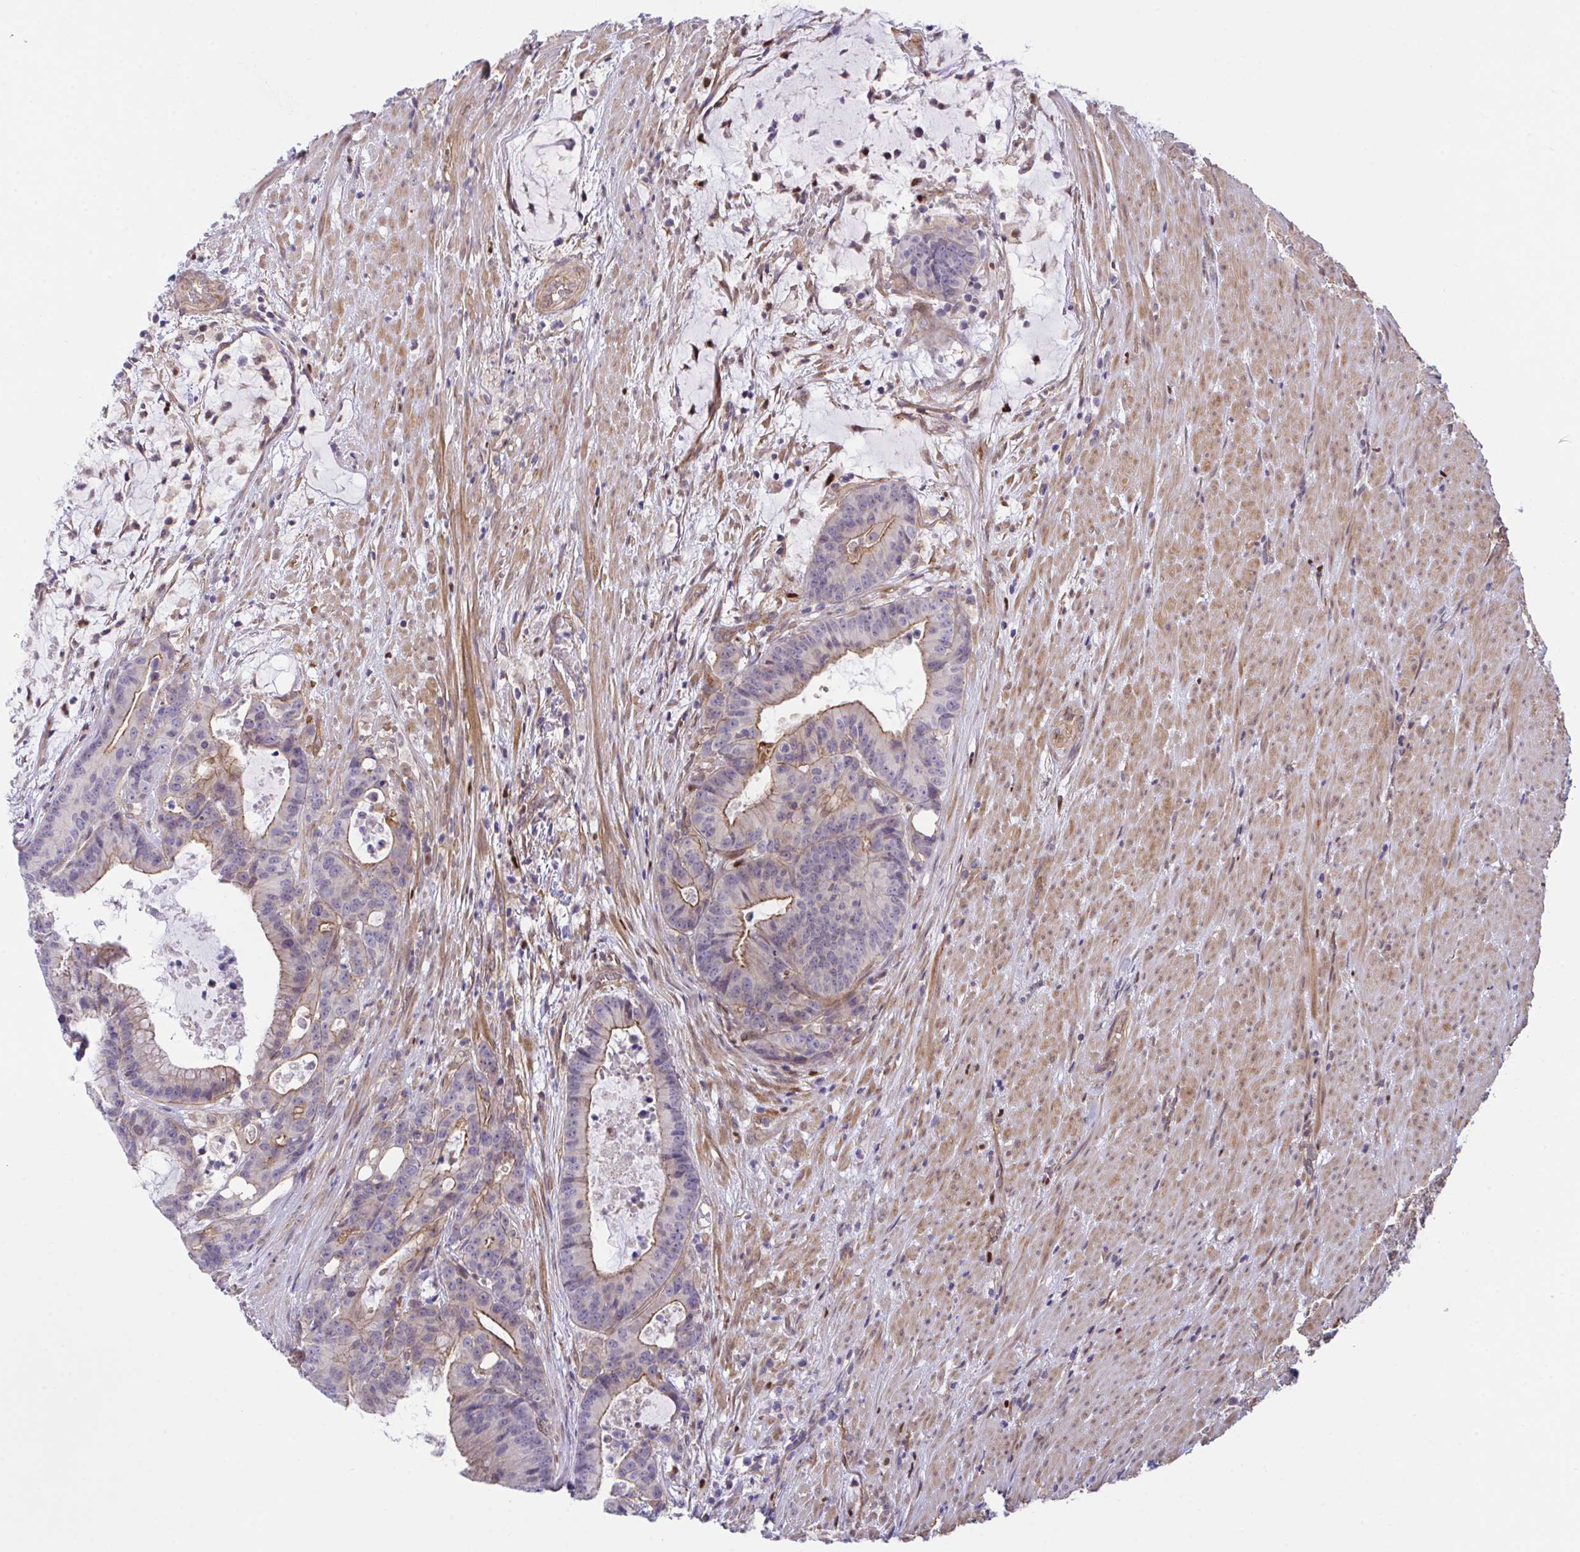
{"staining": {"intensity": "strong", "quantity": "<25%", "location": "cytoplasmic/membranous"}, "tissue": "colorectal cancer", "cell_type": "Tumor cells", "image_type": "cancer", "snomed": [{"axis": "morphology", "description": "Adenocarcinoma, NOS"}, {"axis": "topography", "description": "Colon"}], "caption": "The immunohistochemical stain shows strong cytoplasmic/membranous expression in tumor cells of colorectal adenocarcinoma tissue.", "gene": "ZBED3", "patient": {"sex": "female", "age": 78}}